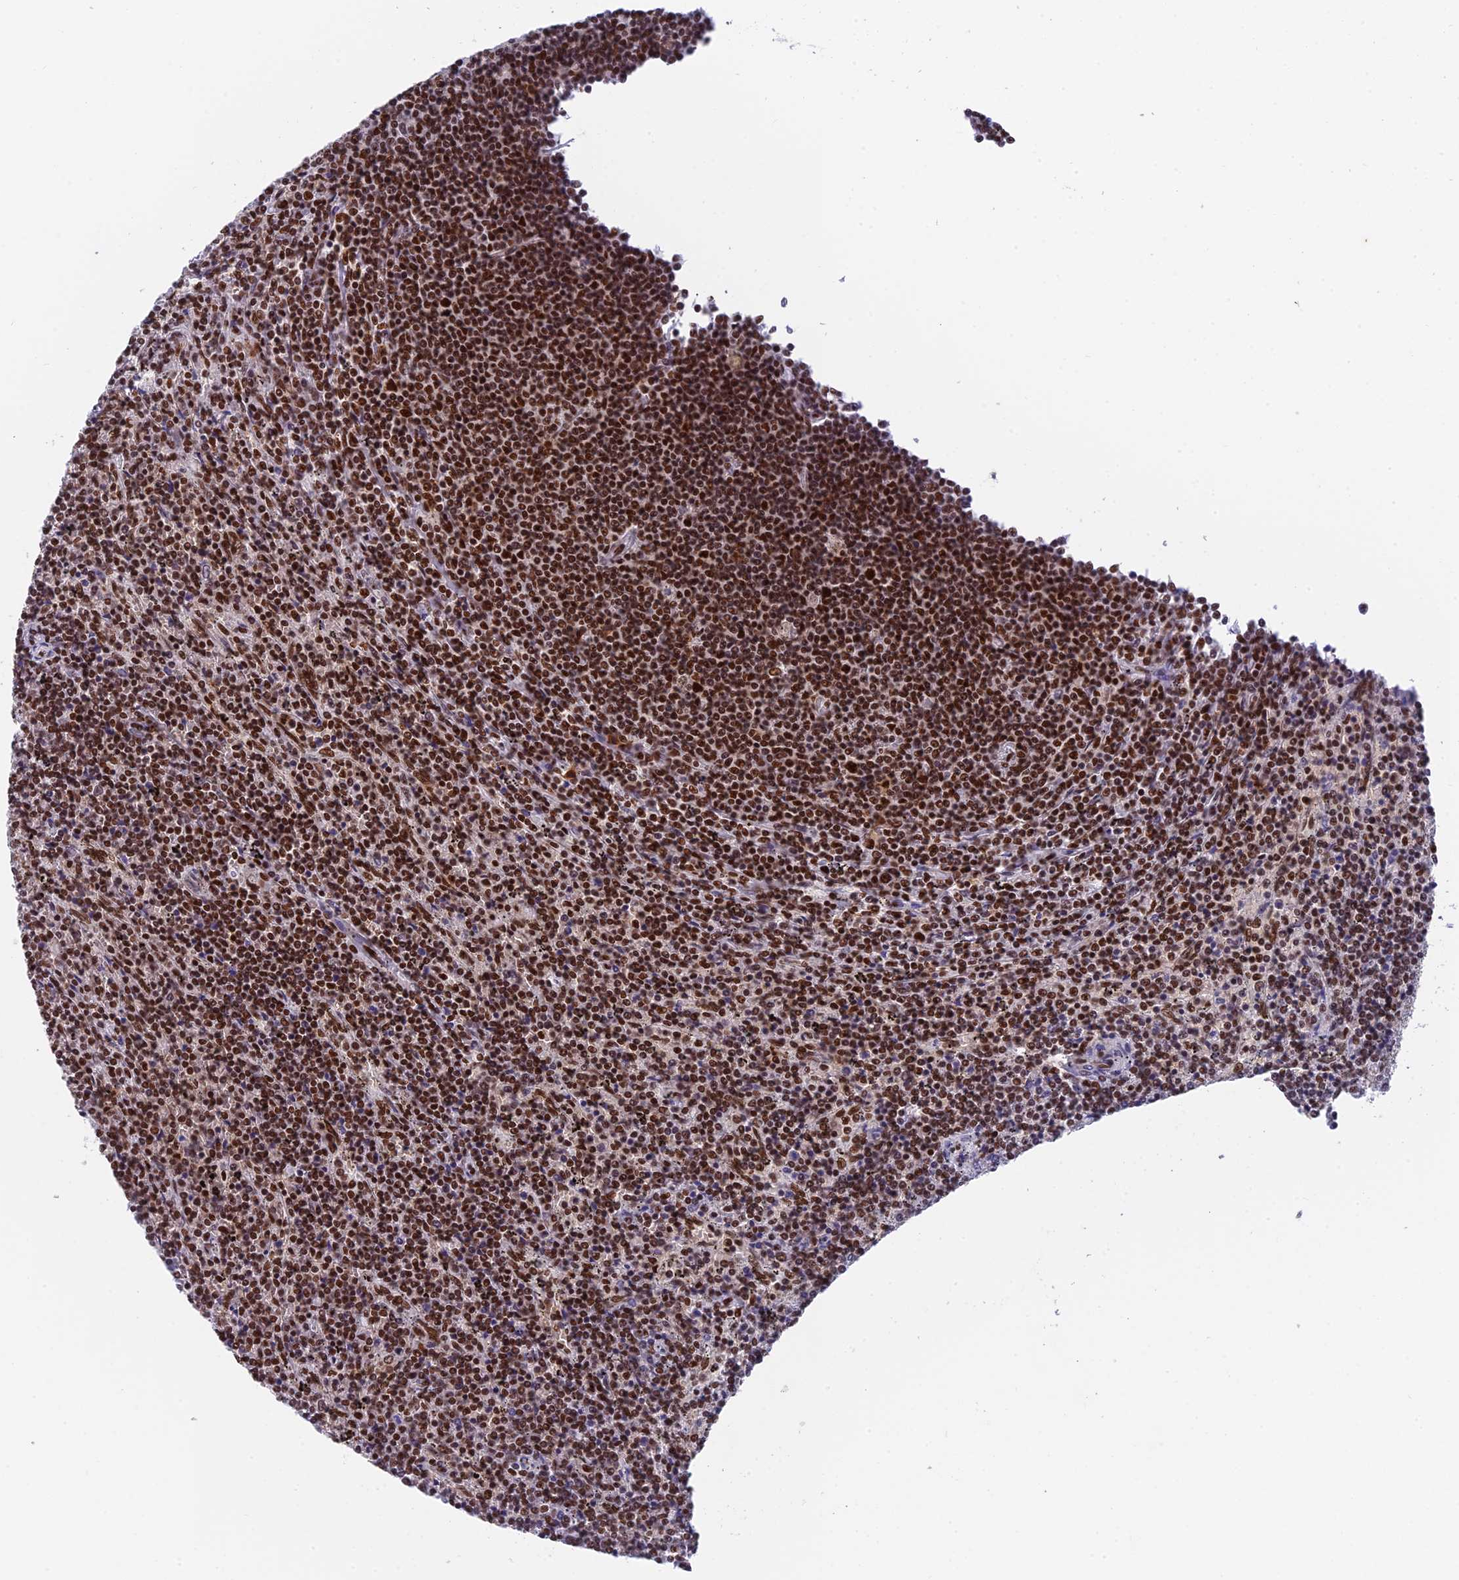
{"staining": {"intensity": "strong", "quantity": ">75%", "location": "nuclear"}, "tissue": "lymphoma", "cell_type": "Tumor cells", "image_type": "cancer", "snomed": [{"axis": "morphology", "description": "Malignant lymphoma, non-Hodgkin's type, Low grade"}, {"axis": "topography", "description": "Spleen"}], "caption": "The photomicrograph demonstrates a brown stain indicating the presence of a protein in the nuclear of tumor cells in malignant lymphoma, non-Hodgkin's type (low-grade).", "gene": "EEF1AKMT3", "patient": {"sex": "female", "age": 50}}